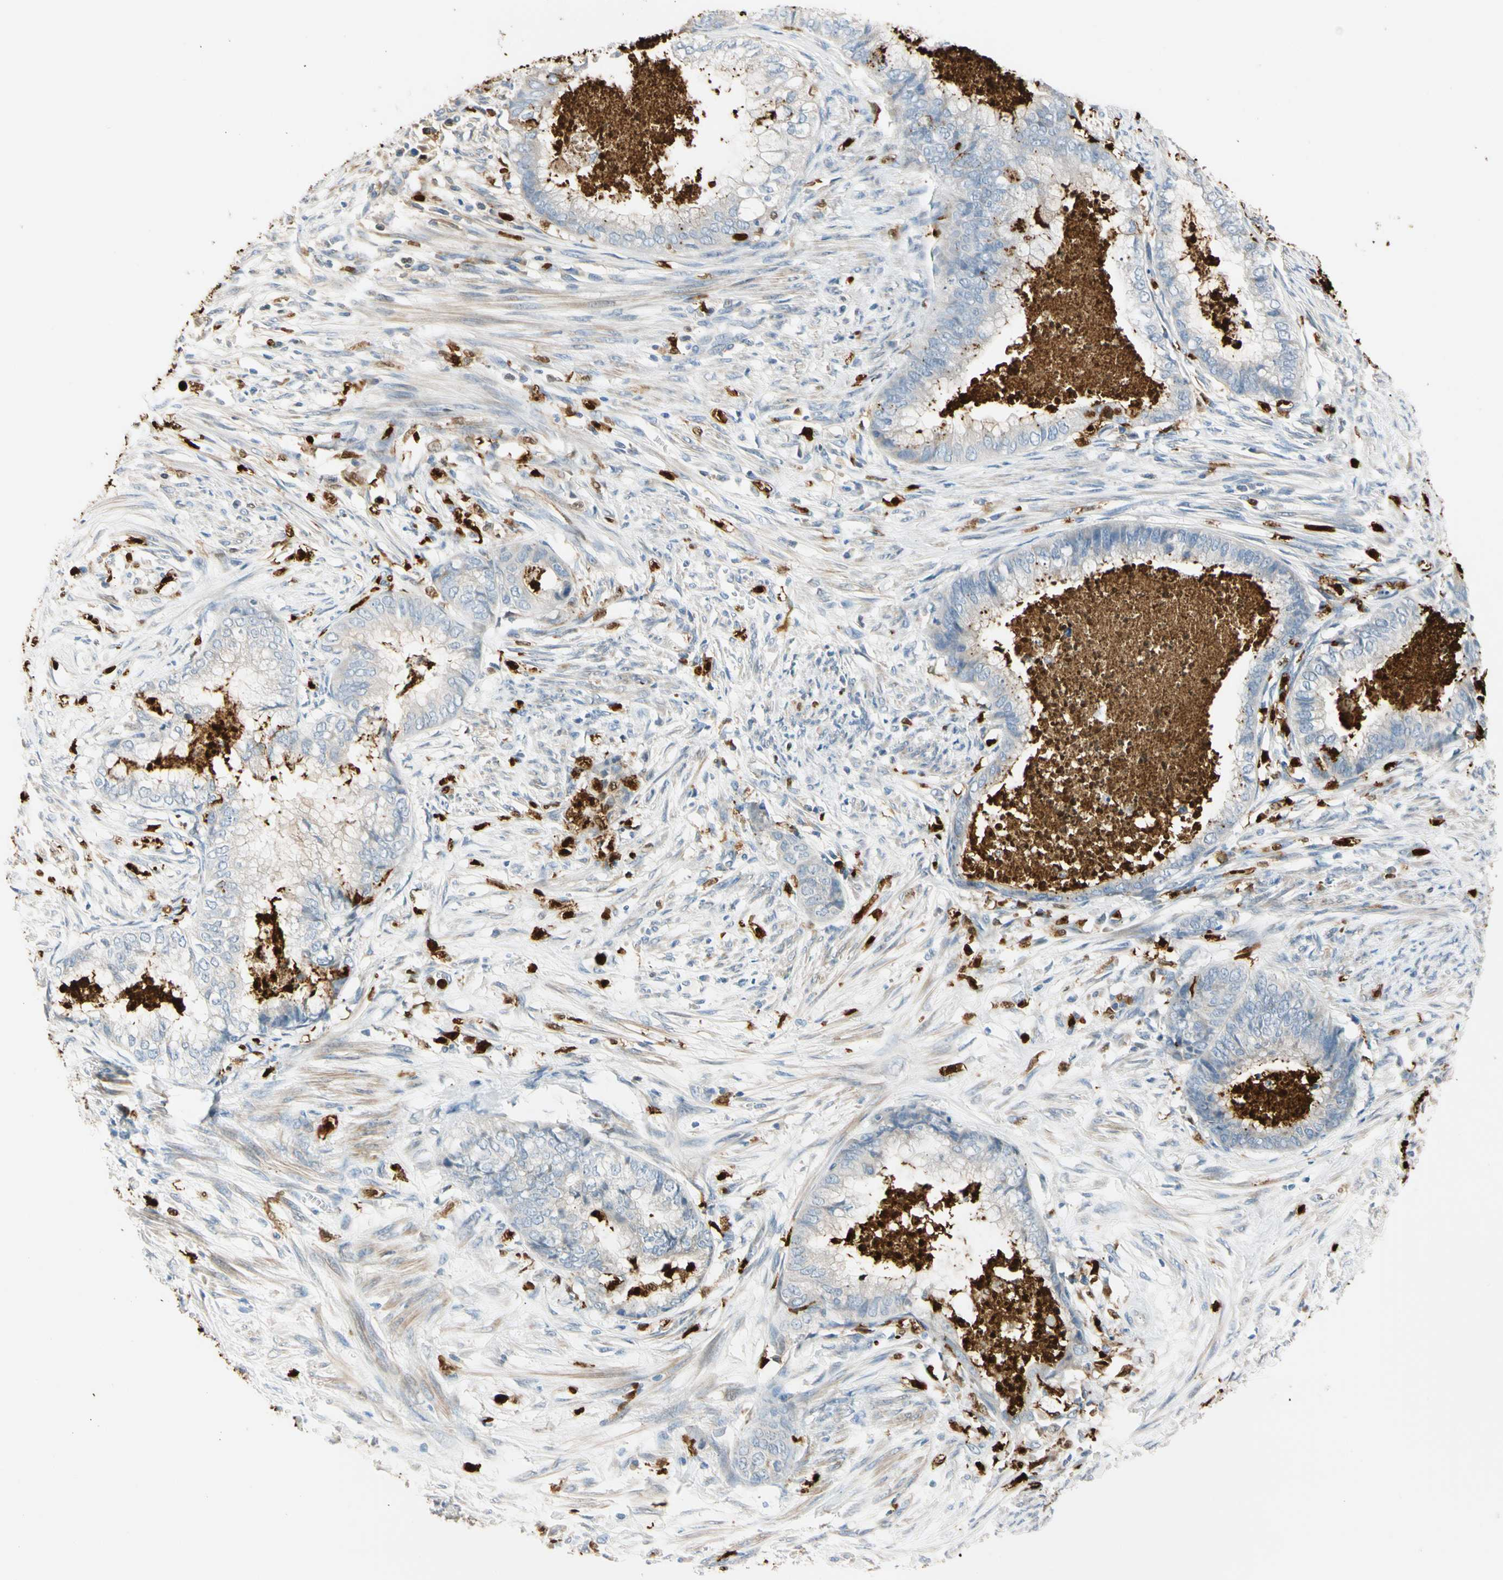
{"staining": {"intensity": "negative", "quantity": "none", "location": "none"}, "tissue": "endometrial cancer", "cell_type": "Tumor cells", "image_type": "cancer", "snomed": [{"axis": "morphology", "description": "Necrosis, NOS"}, {"axis": "morphology", "description": "Adenocarcinoma, NOS"}, {"axis": "topography", "description": "Endometrium"}], "caption": "Endometrial cancer (adenocarcinoma) stained for a protein using IHC shows no positivity tumor cells.", "gene": "TRAF5", "patient": {"sex": "female", "age": 79}}